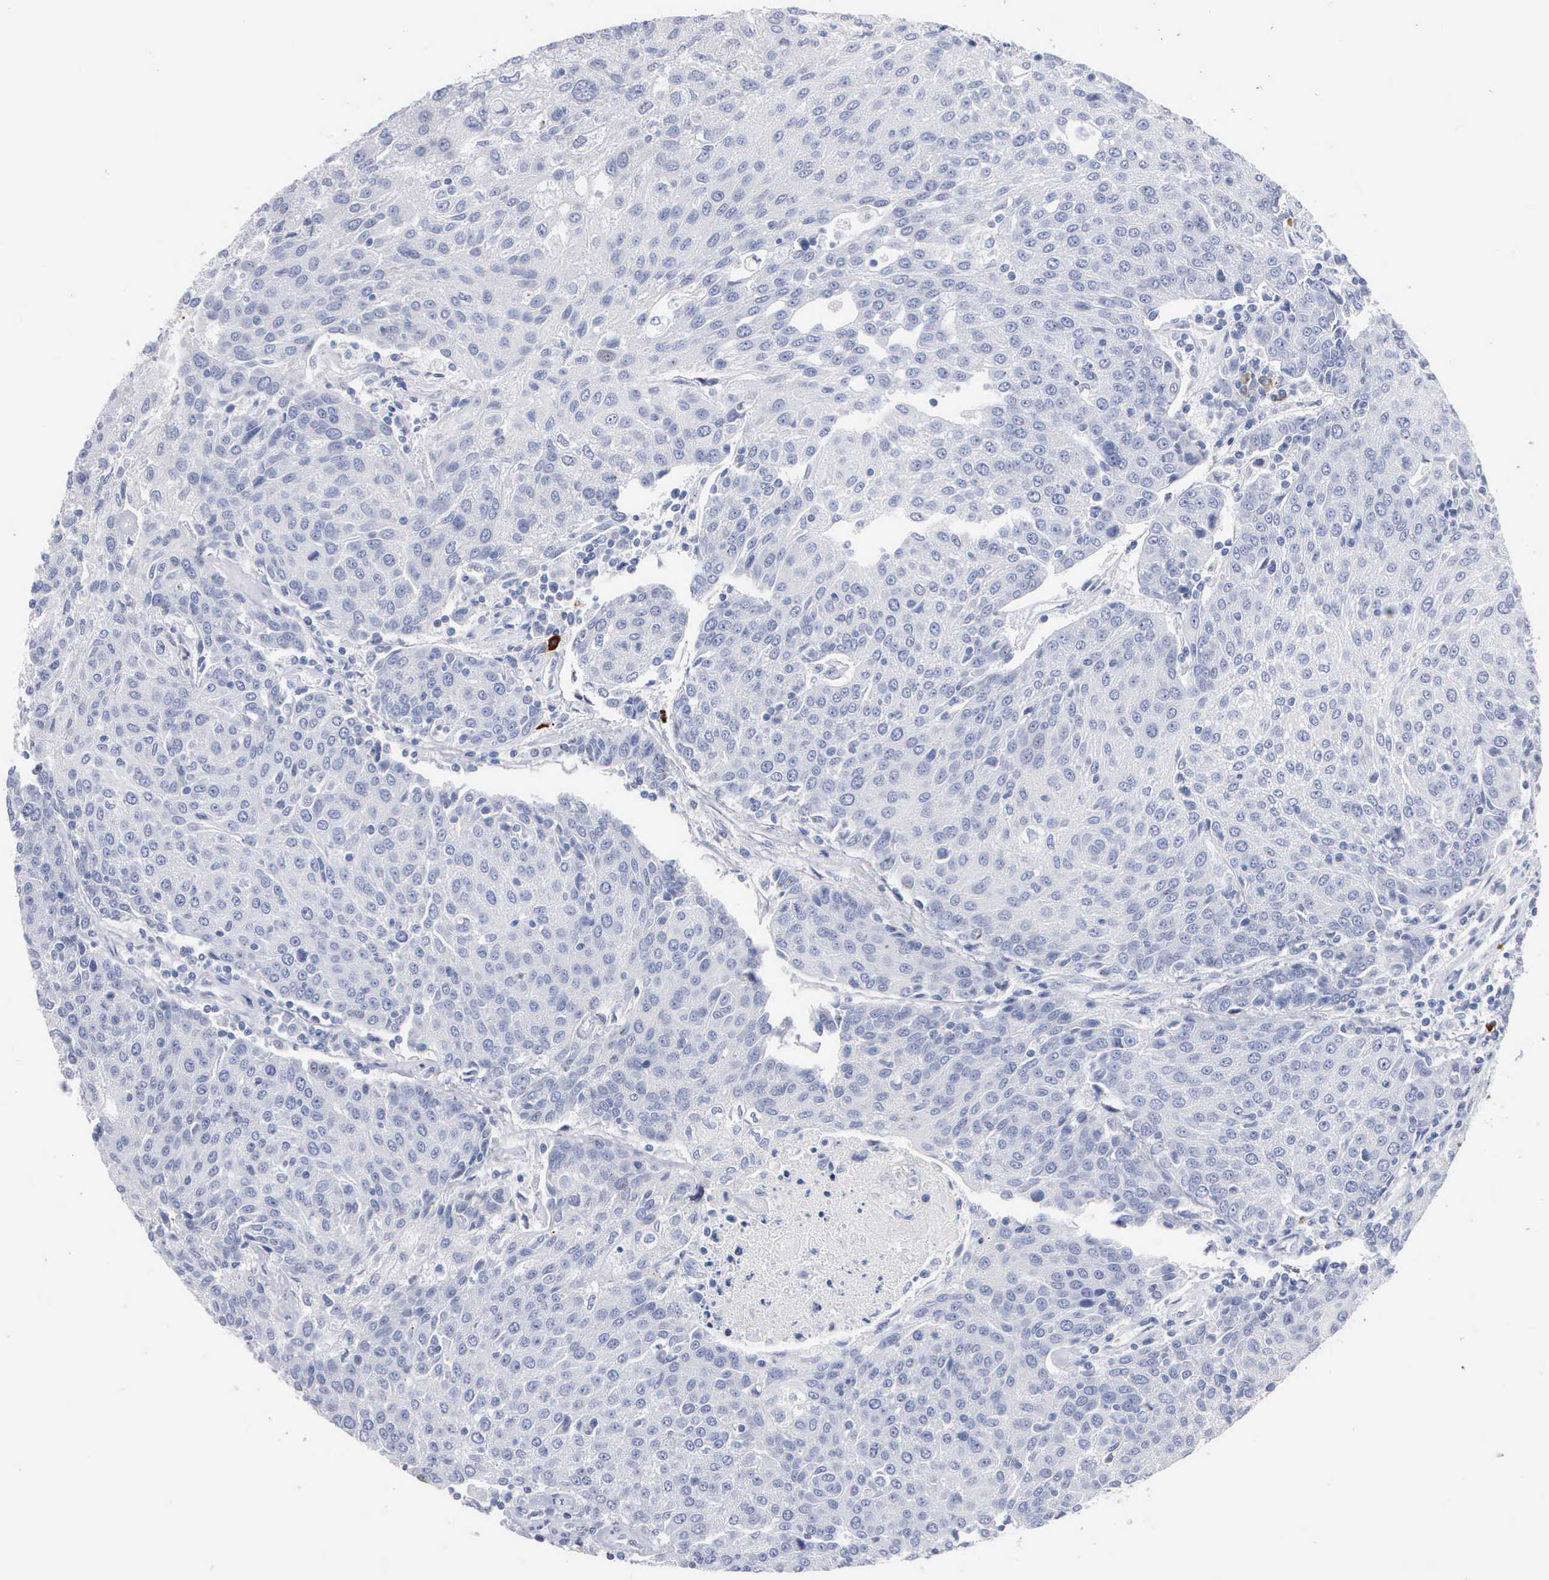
{"staining": {"intensity": "negative", "quantity": "none", "location": "none"}, "tissue": "urothelial cancer", "cell_type": "Tumor cells", "image_type": "cancer", "snomed": [{"axis": "morphology", "description": "Urothelial carcinoma, High grade"}, {"axis": "topography", "description": "Urinary bladder"}], "caption": "There is no significant positivity in tumor cells of urothelial cancer. Brightfield microscopy of IHC stained with DAB (3,3'-diaminobenzidine) (brown) and hematoxylin (blue), captured at high magnification.", "gene": "ASPHD2", "patient": {"sex": "female", "age": 85}}